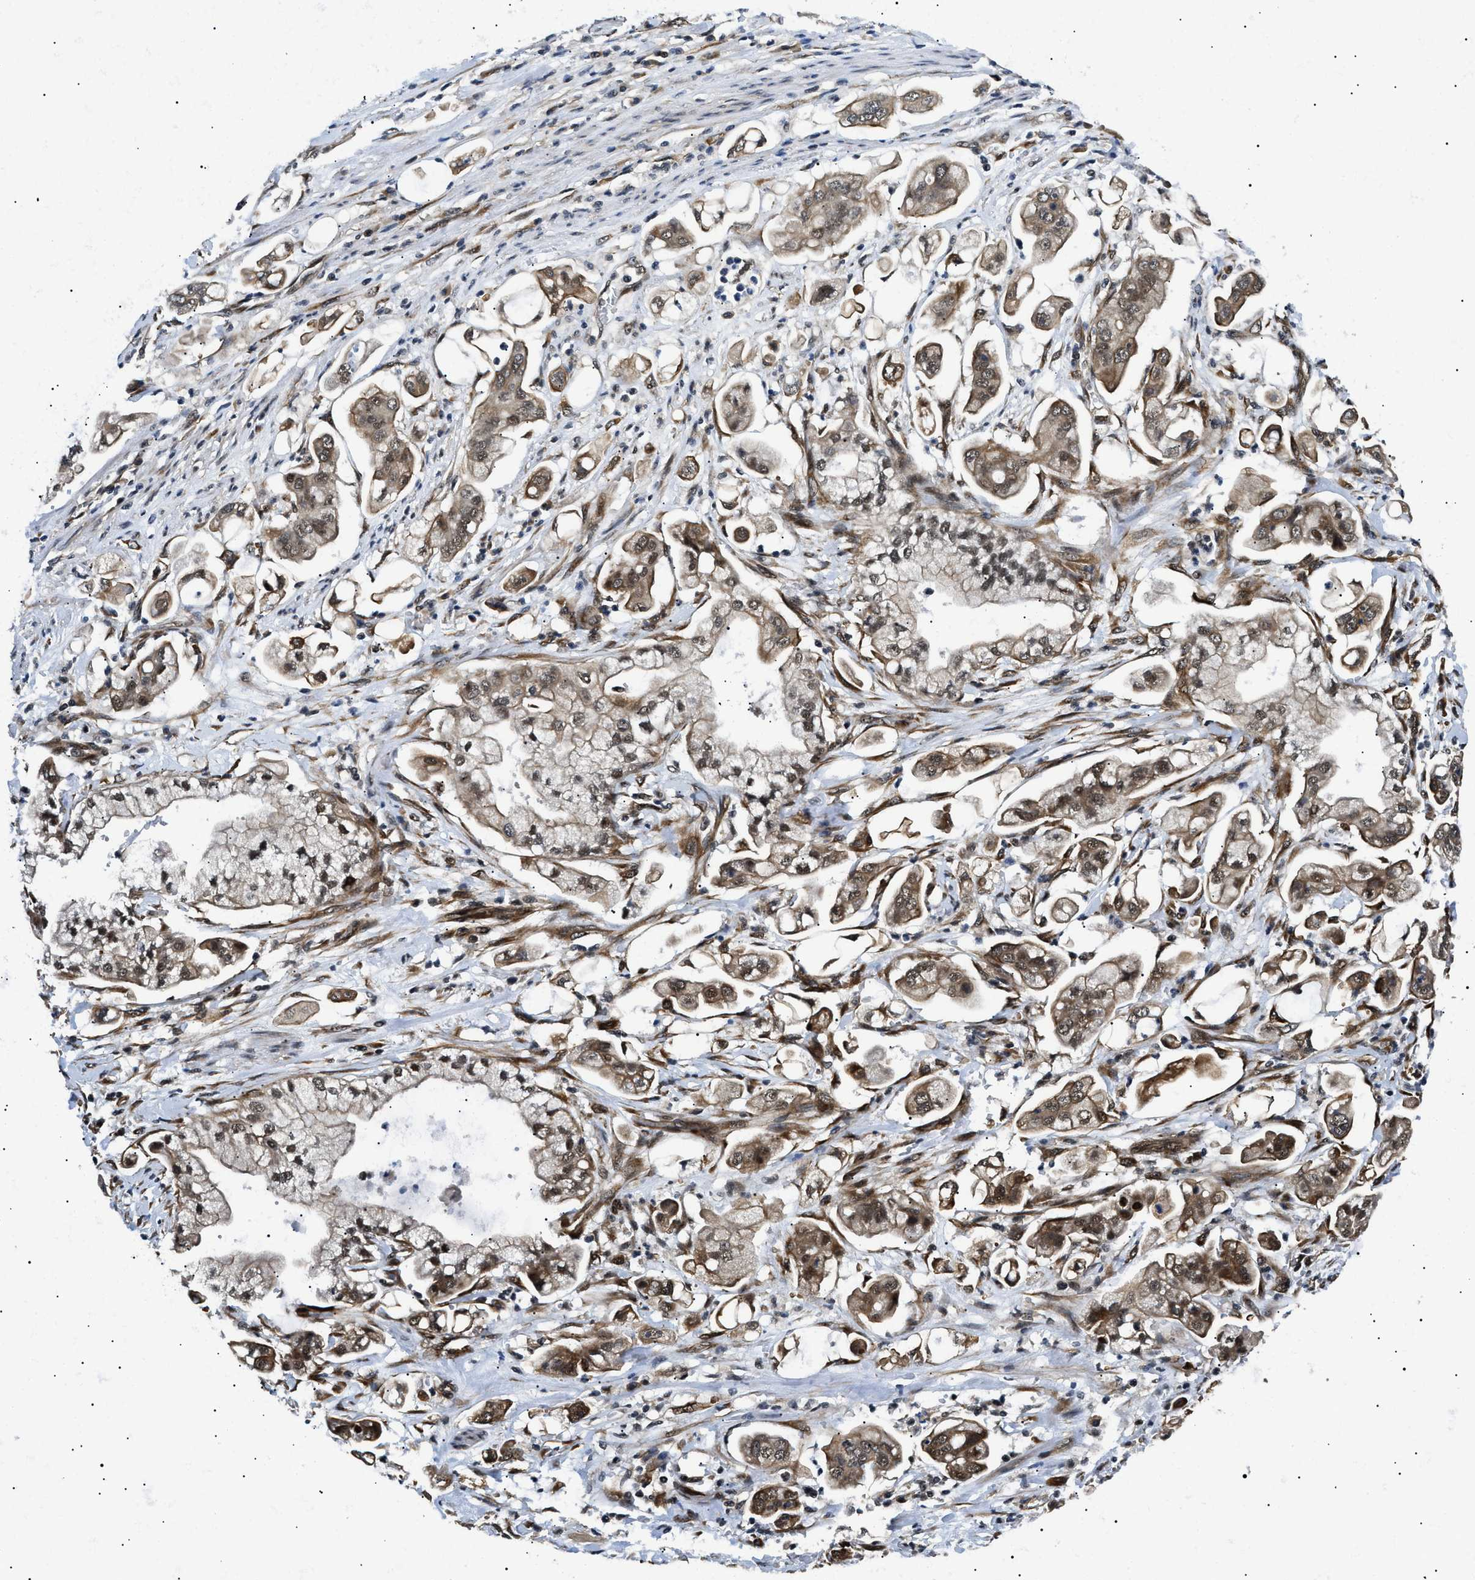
{"staining": {"intensity": "moderate", "quantity": ">75%", "location": "cytoplasmic/membranous,nuclear"}, "tissue": "stomach cancer", "cell_type": "Tumor cells", "image_type": "cancer", "snomed": [{"axis": "morphology", "description": "Adenocarcinoma, NOS"}, {"axis": "topography", "description": "Stomach"}], "caption": "An image of adenocarcinoma (stomach) stained for a protein displays moderate cytoplasmic/membranous and nuclear brown staining in tumor cells.", "gene": "CWC25", "patient": {"sex": "male", "age": 62}}